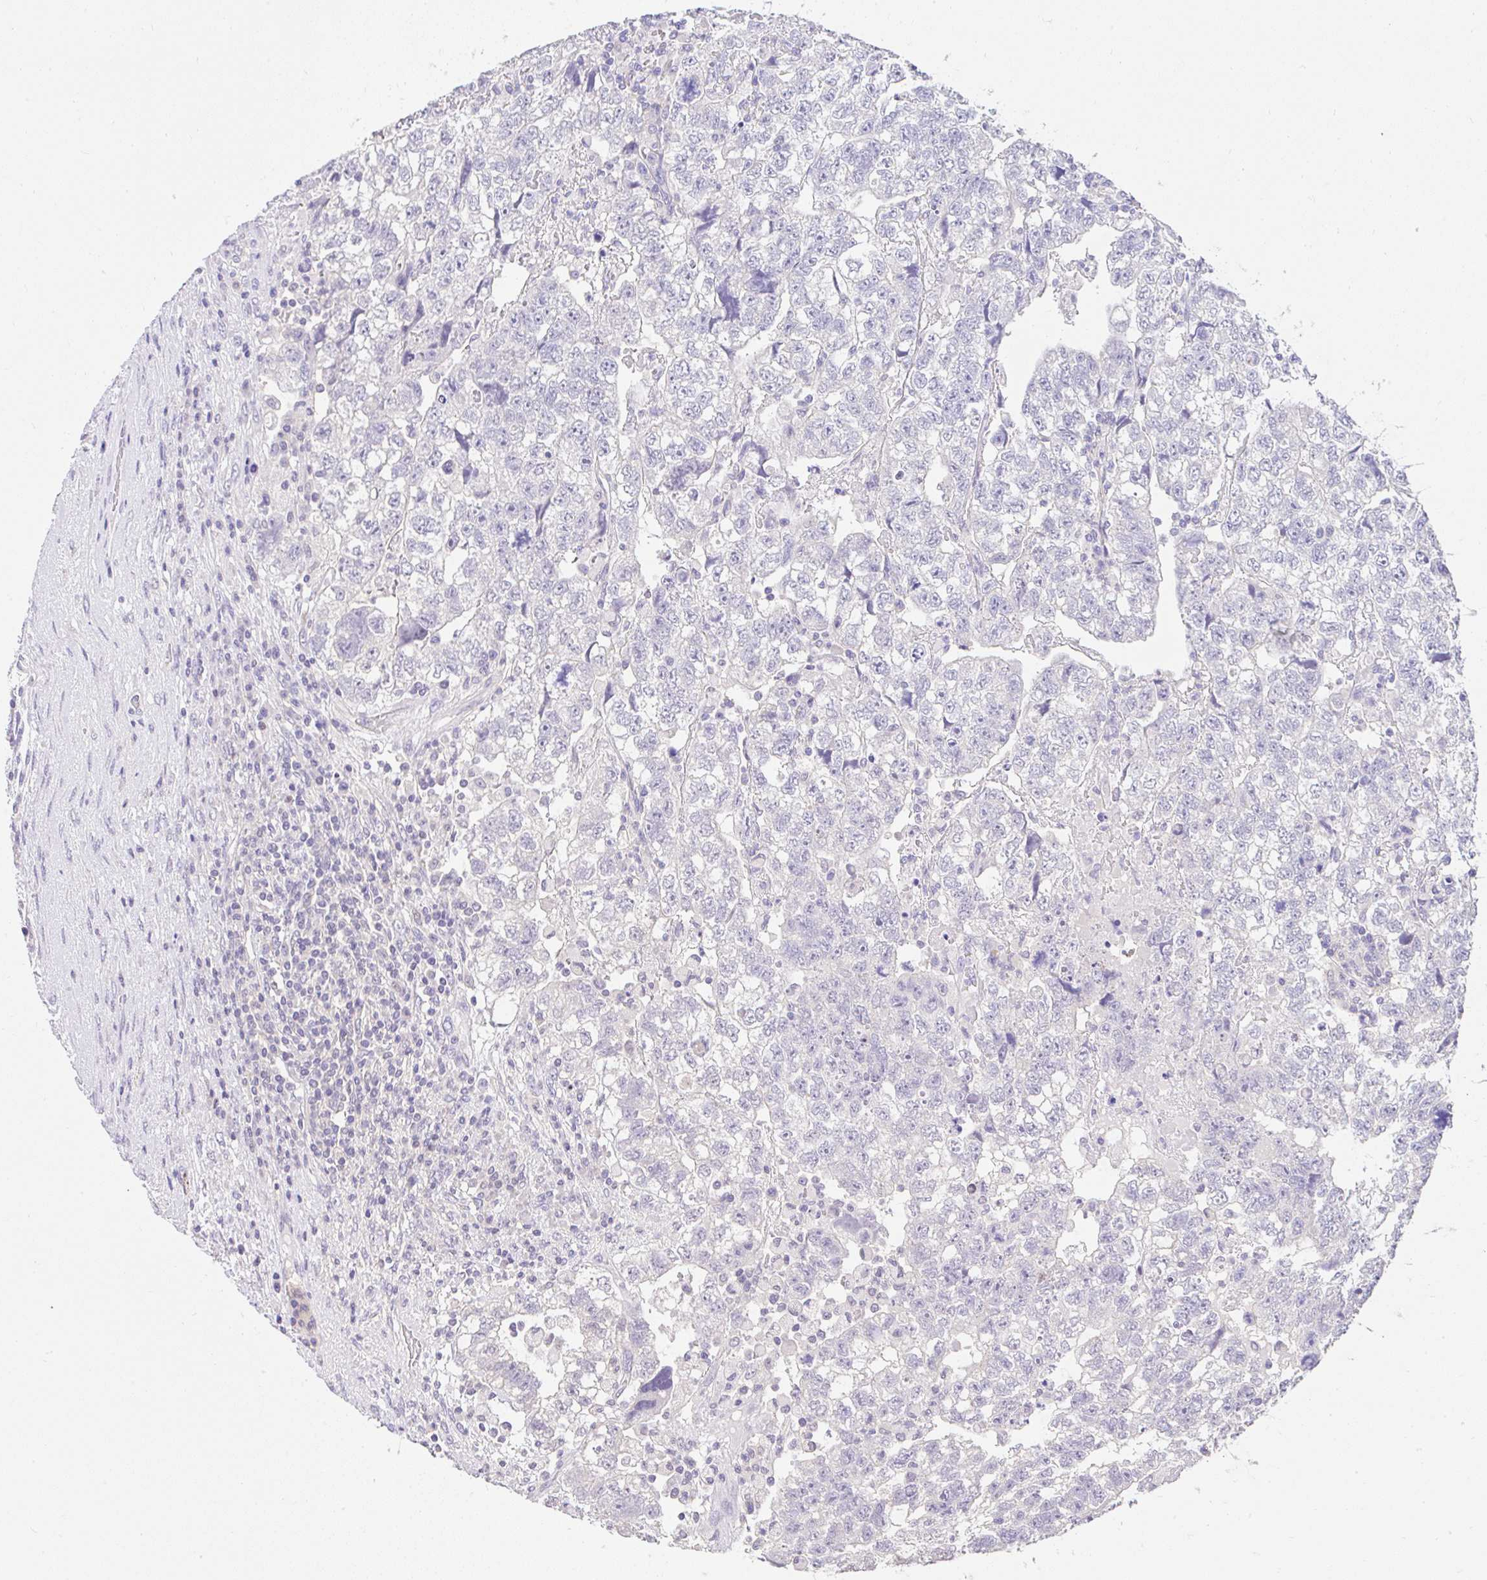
{"staining": {"intensity": "negative", "quantity": "none", "location": "none"}, "tissue": "testis cancer", "cell_type": "Tumor cells", "image_type": "cancer", "snomed": [{"axis": "morphology", "description": "Normal tissue, NOS"}, {"axis": "morphology", "description": "Carcinoma, Embryonal, NOS"}, {"axis": "topography", "description": "Testis"}], "caption": "An immunohistochemistry (IHC) micrograph of embryonal carcinoma (testis) is shown. There is no staining in tumor cells of embryonal carcinoma (testis).", "gene": "CTU1", "patient": {"sex": "male", "age": 36}}